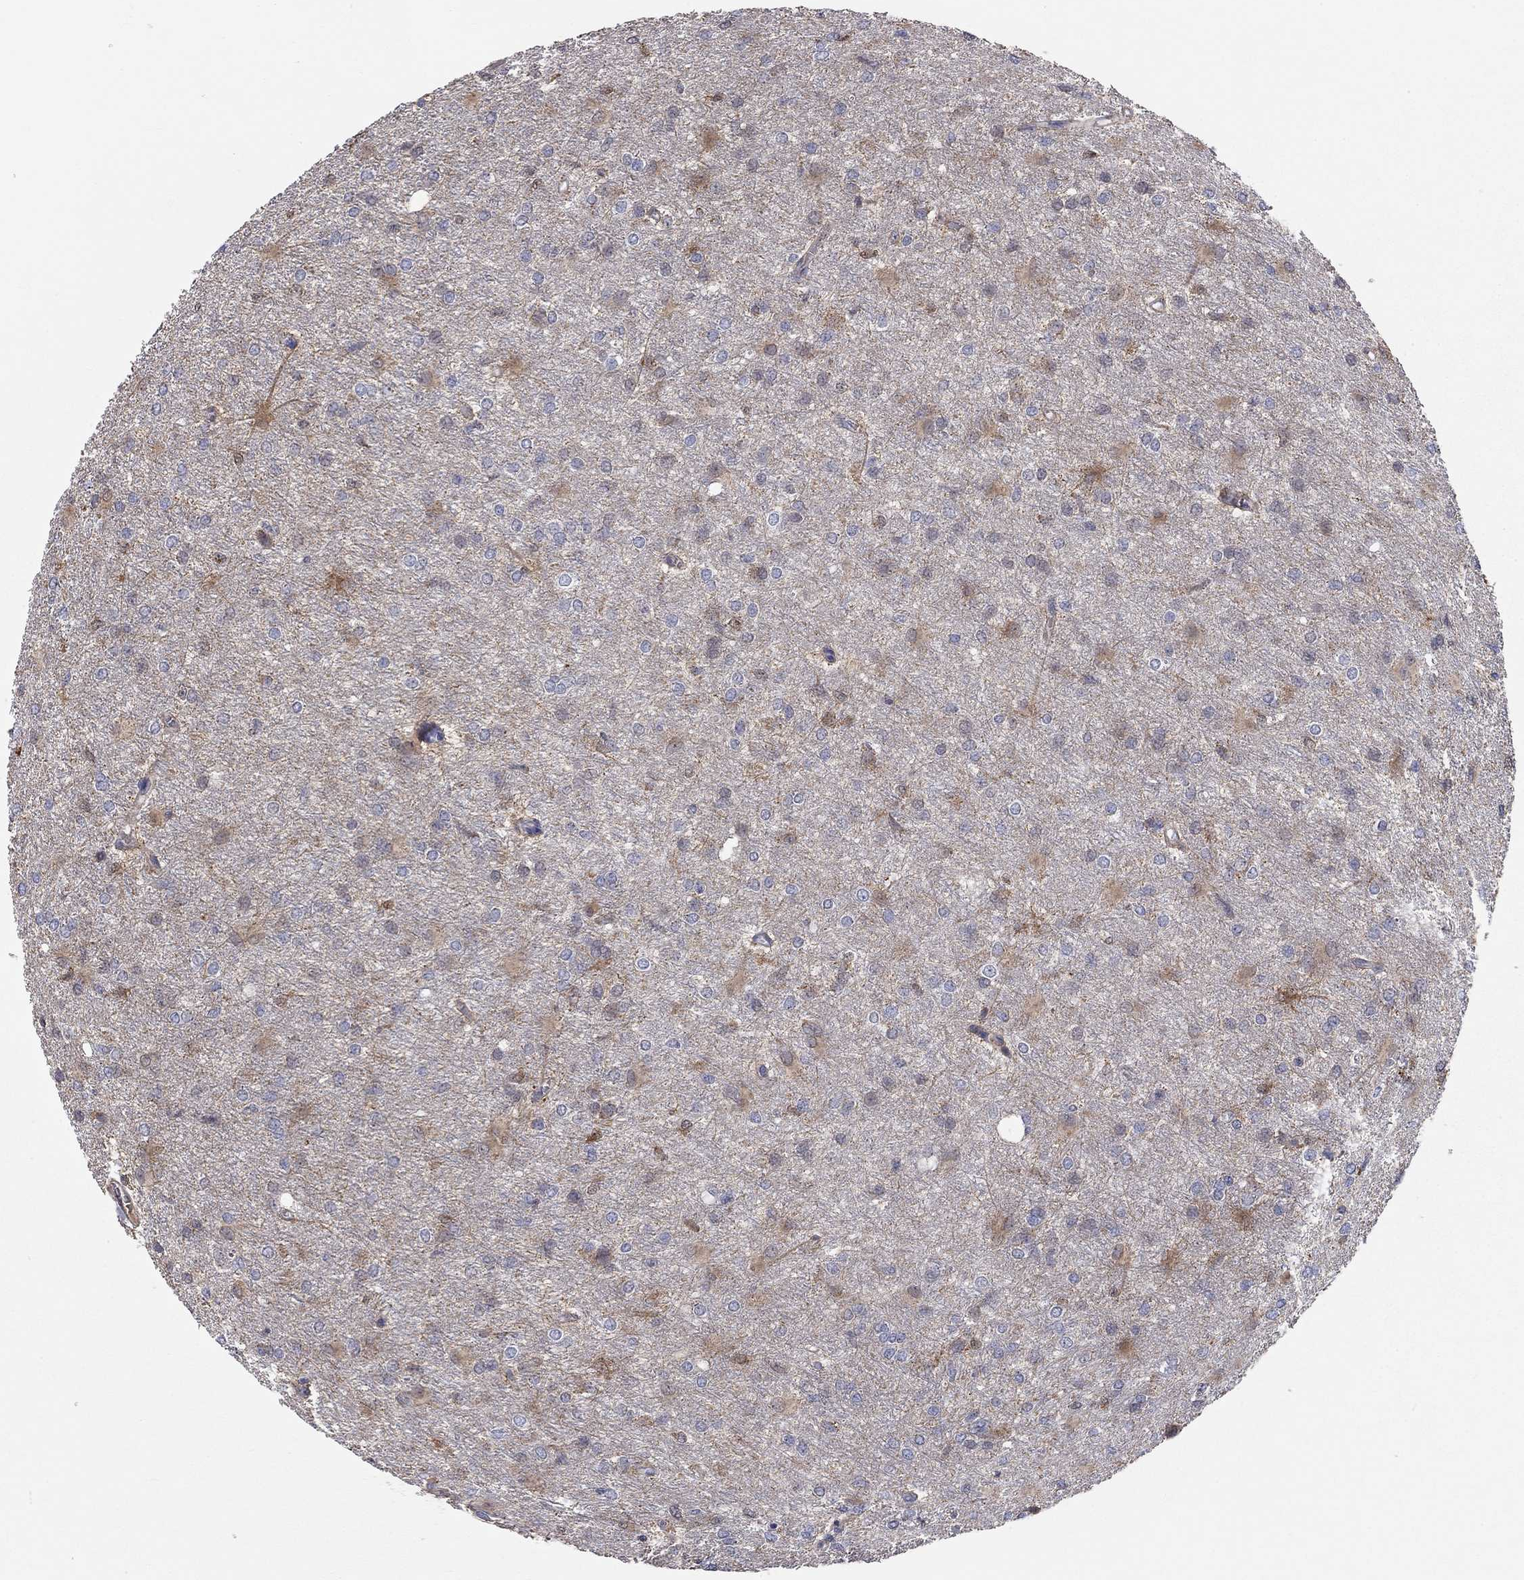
{"staining": {"intensity": "negative", "quantity": "none", "location": "none"}, "tissue": "glioma", "cell_type": "Tumor cells", "image_type": "cancer", "snomed": [{"axis": "morphology", "description": "Glioma, malignant, High grade"}, {"axis": "topography", "description": "Brain"}], "caption": "Immunohistochemical staining of malignant glioma (high-grade) displays no significant staining in tumor cells.", "gene": "CFAP161", "patient": {"sex": "male", "age": 68}}